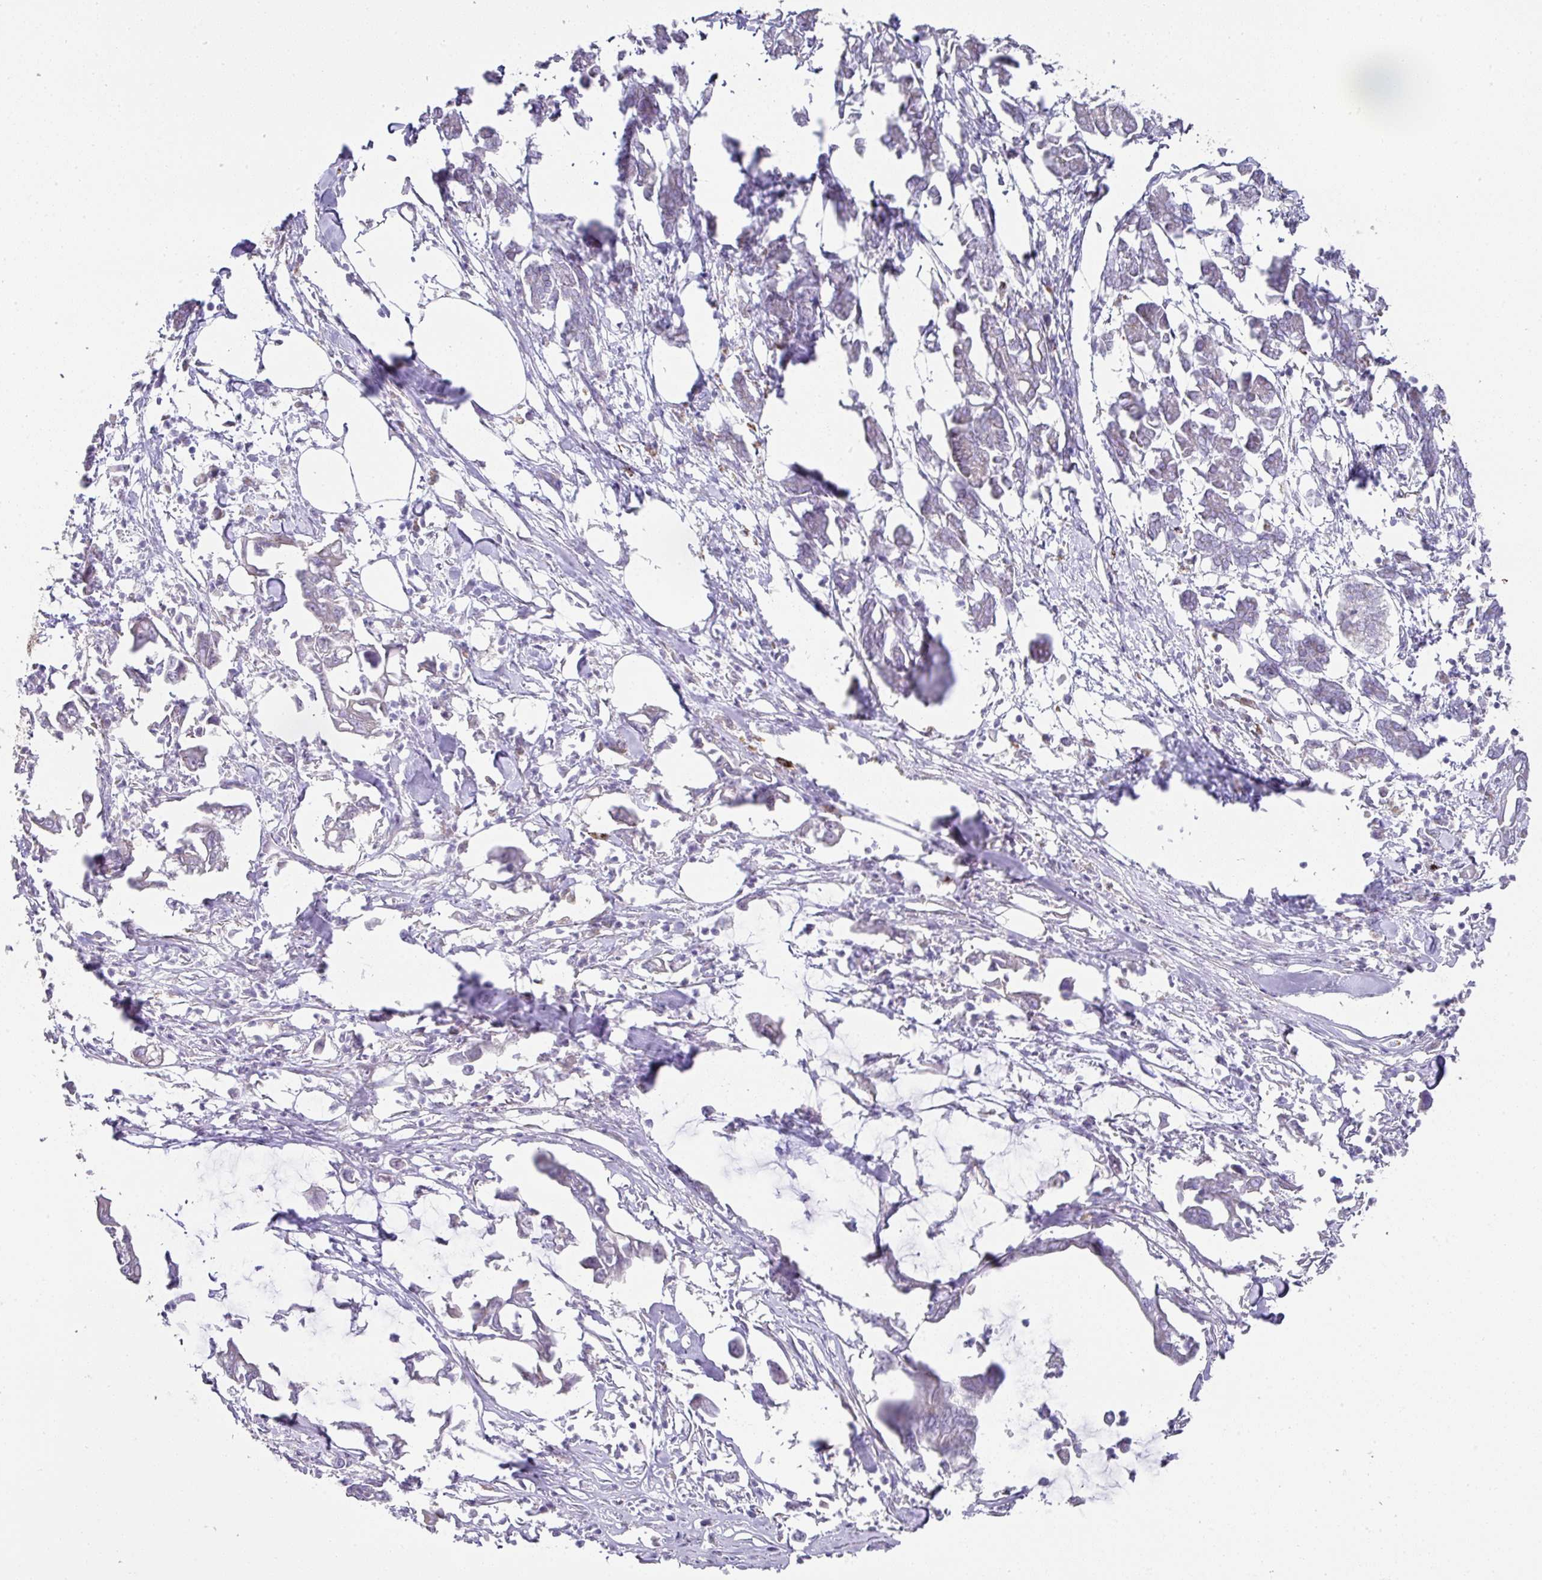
{"staining": {"intensity": "negative", "quantity": "none", "location": "none"}, "tissue": "pancreatic cancer", "cell_type": "Tumor cells", "image_type": "cancer", "snomed": [{"axis": "morphology", "description": "Adenocarcinoma, NOS"}, {"axis": "topography", "description": "Pancreas"}], "caption": "An IHC histopathology image of pancreatic cancer (adenocarcinoma) is shown. There is no staining in tumor cells of pancreatic cancer (adenocarcinoma).", "gene": "TARM1", "patient": {"sex": "male", "age": 61}}